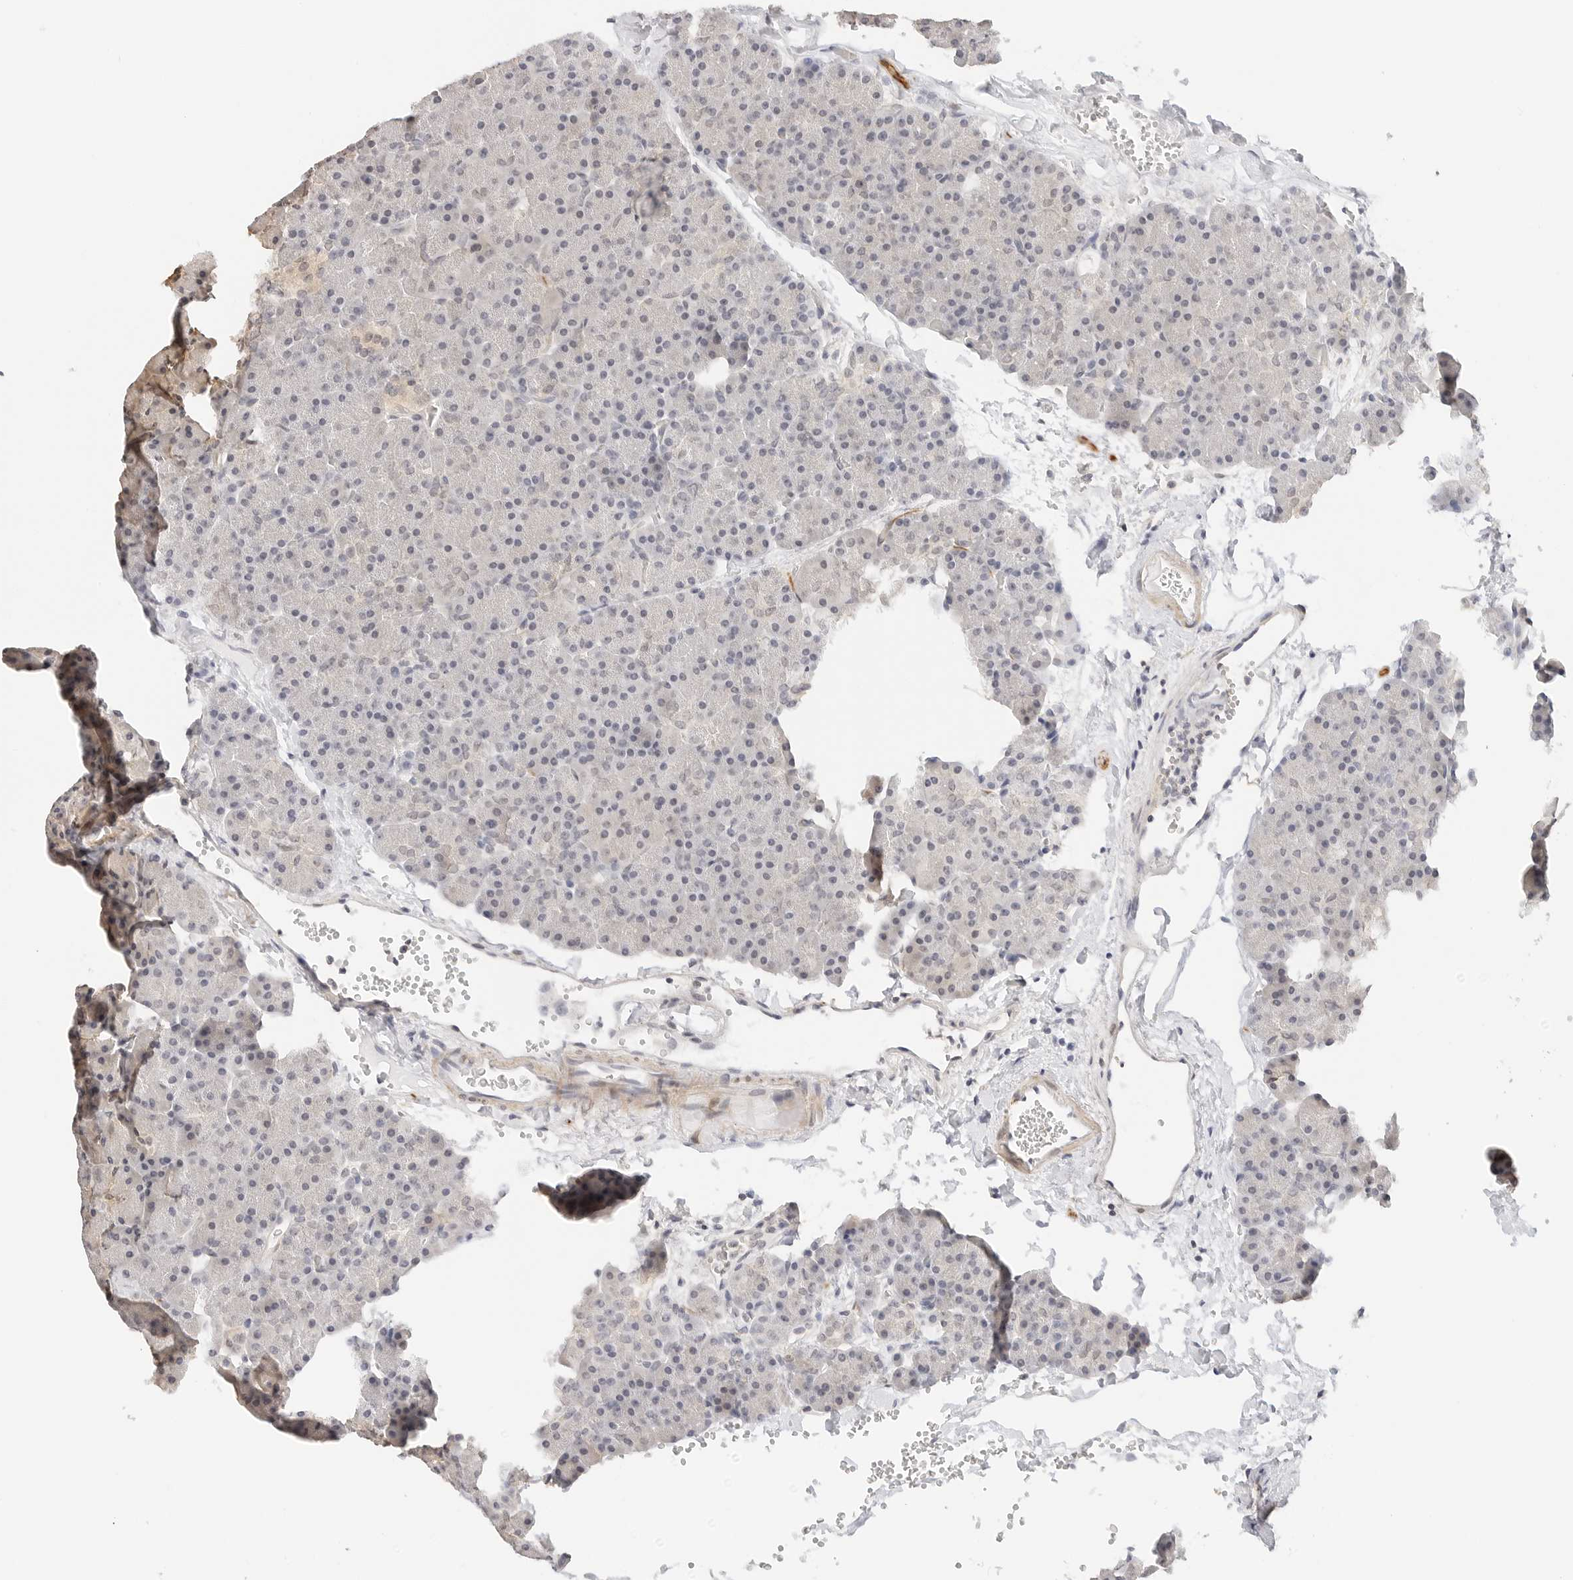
{"staining": {"intensity": "negative", "quantity": "none", "location": "none"}, "tissue": "pancreas", "cell_type": "Exocrine glandular cells", "image_type": "normal", "snomed": [{"axis": "morphology", "description": "Normal tissue, NOS"}, {"axis": "morphology", "description": "Carcinoid, malignant, NOS"}, {"axis": "topography", "description": "Pancreas"}], "caption": "Photomicrograph shows no protein staining in exocrine glandular cells of unremarkable pancreas.", "gene": "PCDH19", "patient": {"sex": "female", "age": 35}}